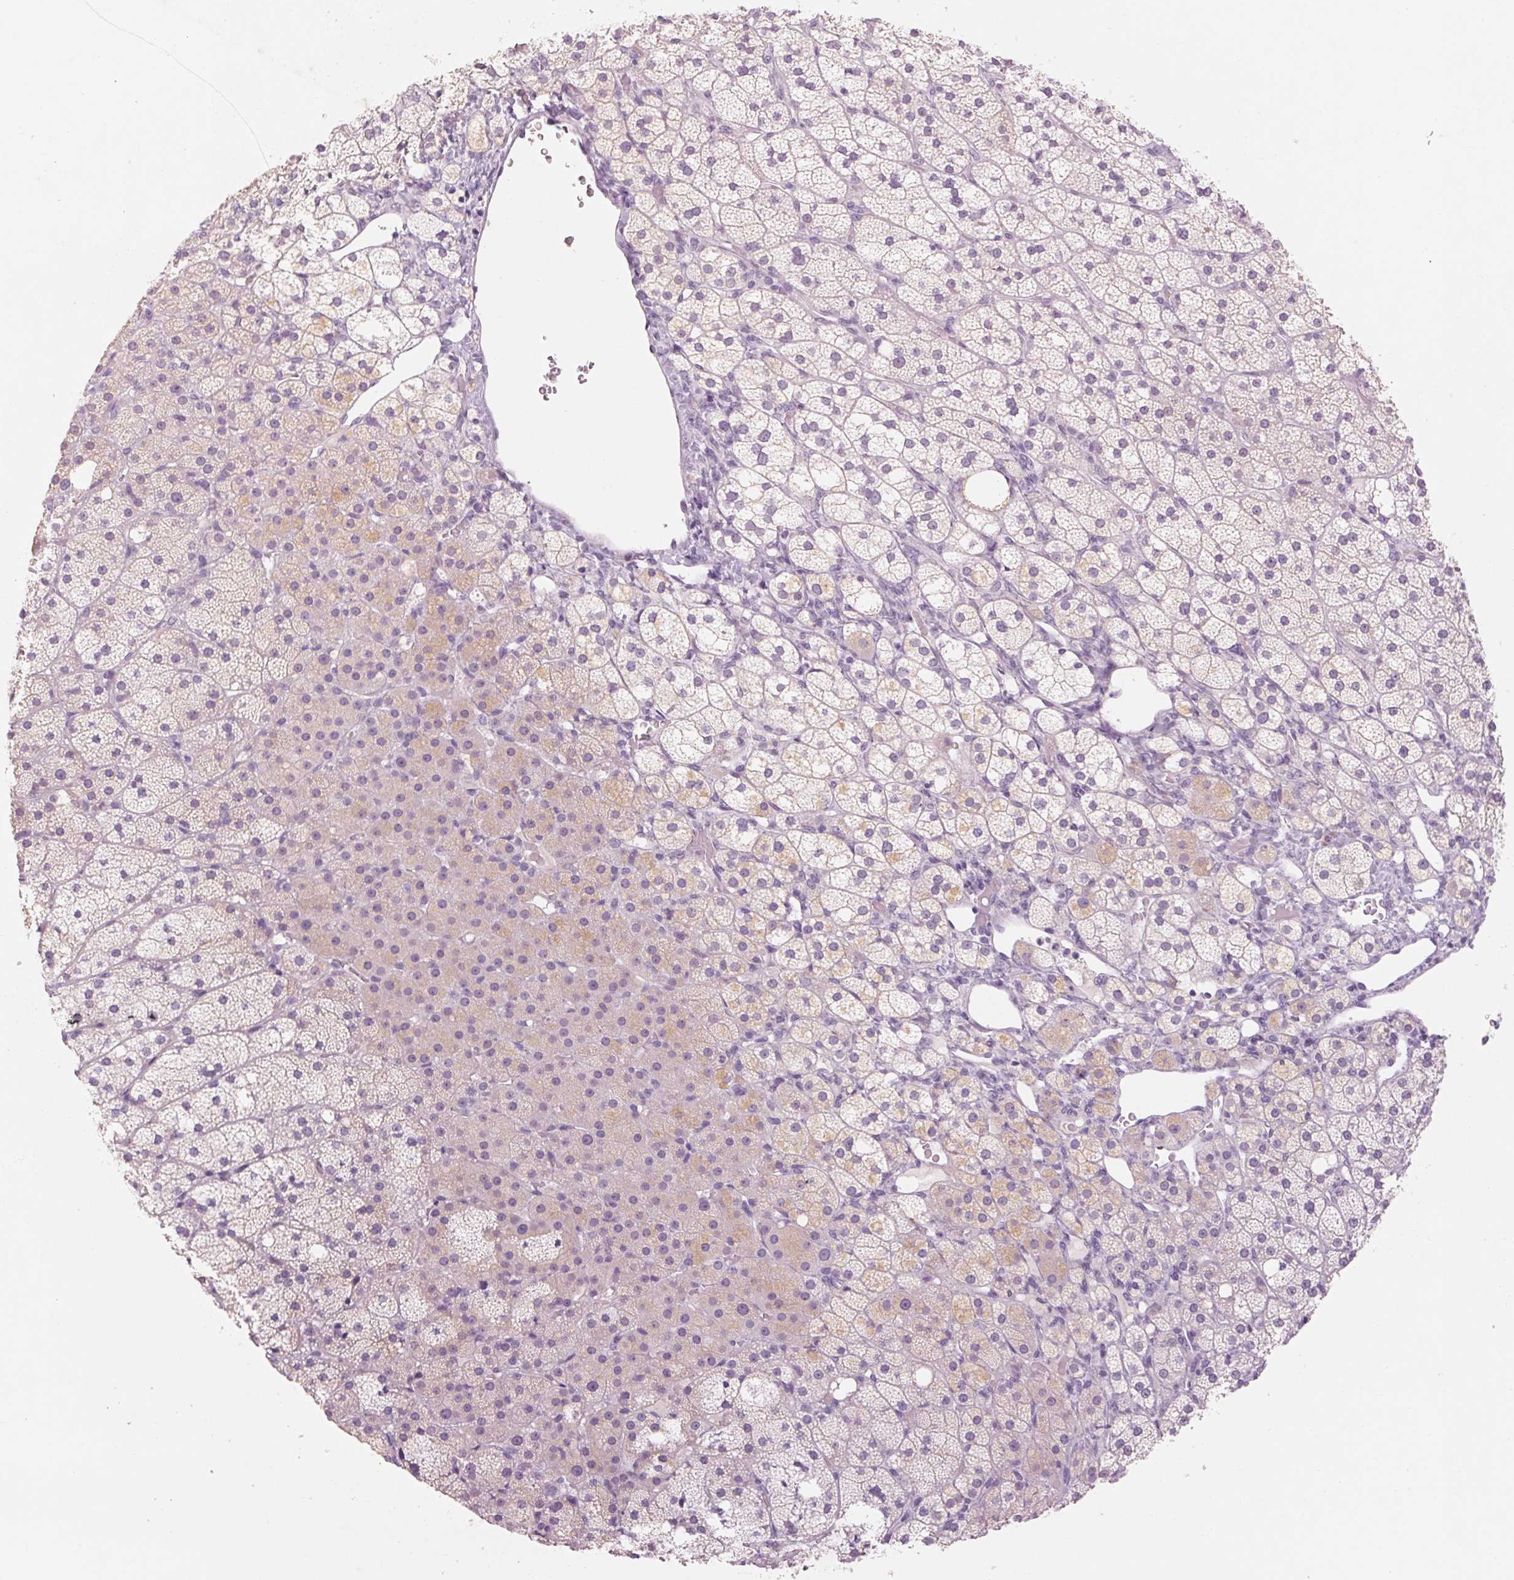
{"staining": {"intensity": "weak", "quantity": "<25%", "location": "cytoplasmic/membranous"}, "tissue": "adrenal gland", "cell_type": "Glandular cells", "image_type": "normal", "snomed": [{"axis": "morphology", "description": "Normal tissue, NOS"}, {"axis": "topography", "description": "Adrenal gland"}], "caption": "DAB (3,3'-diaminobenzidine) immunohistochemical staining of benign human adrenal gland reveals no significant expression in glandular cells. The staining was performed using DAB to visualize the protein expression in brown, while the nuclei were stained in blue with hematoxylin (Magnification: 20x).", "gene": "RPTN", "patient": {"sex": "male", "age": 53}}